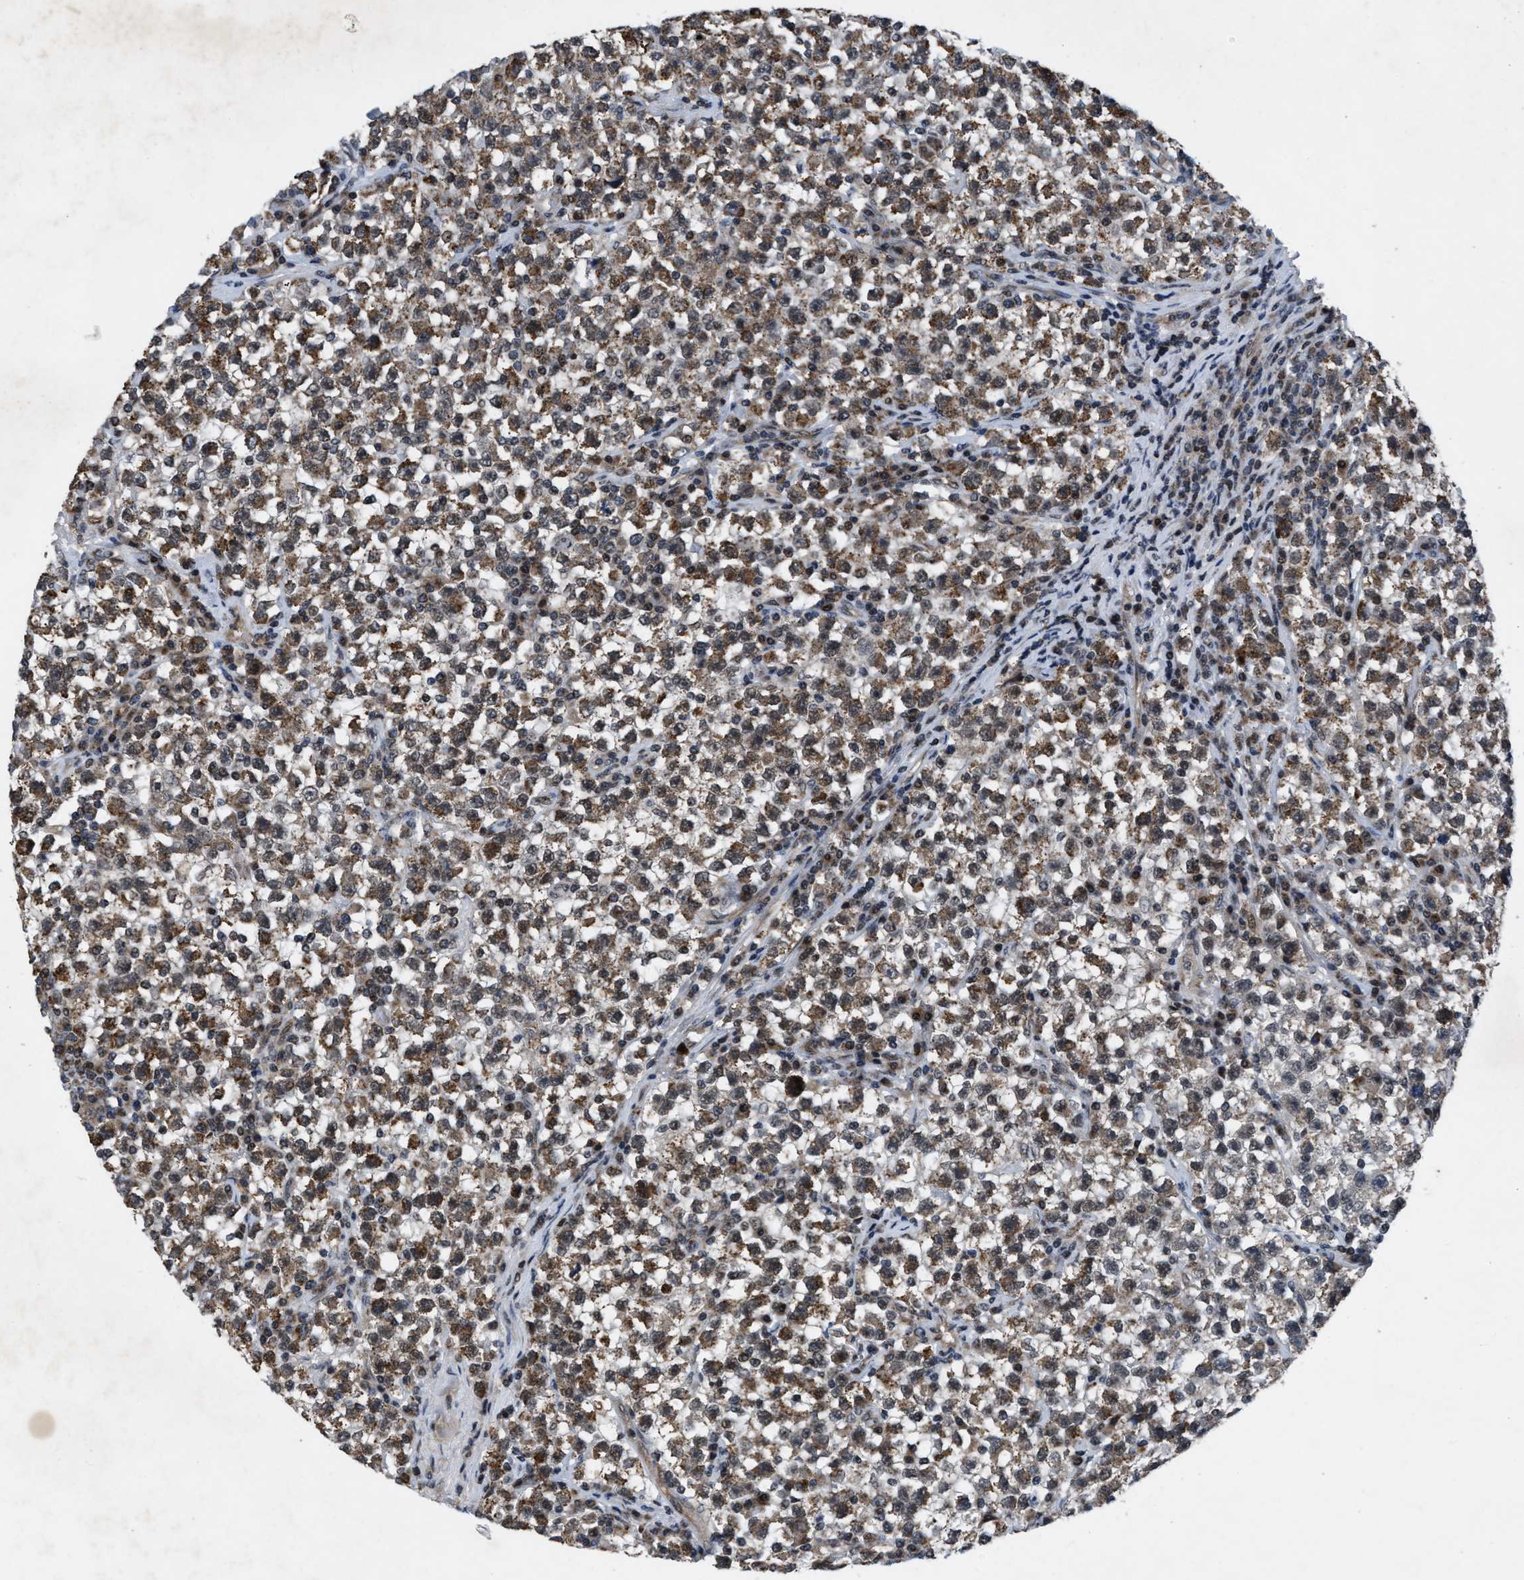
{"staining": {"intensity": "moderate", "quantity": "25%-75%", "location": "cytoplasmic/membranous,nuclear"}, "tissue": "testis cancer", "cell_type": "Tumor cells", "image_type": "cancer", "snomed": [{"axis": "morphology", "description": "Seminoma, NOS"}, {"axis": "topography", "description": "Testis"}], "caption": "Protein staining reveals moderate cytoplasmic/membranous and nuclear expression in approximately 25%-75% of tumor cells in testis cancer. Nuclei are stained in blue.", "gene": "ZNHIT1", "patient": {"sex": "male", "age": 22}}